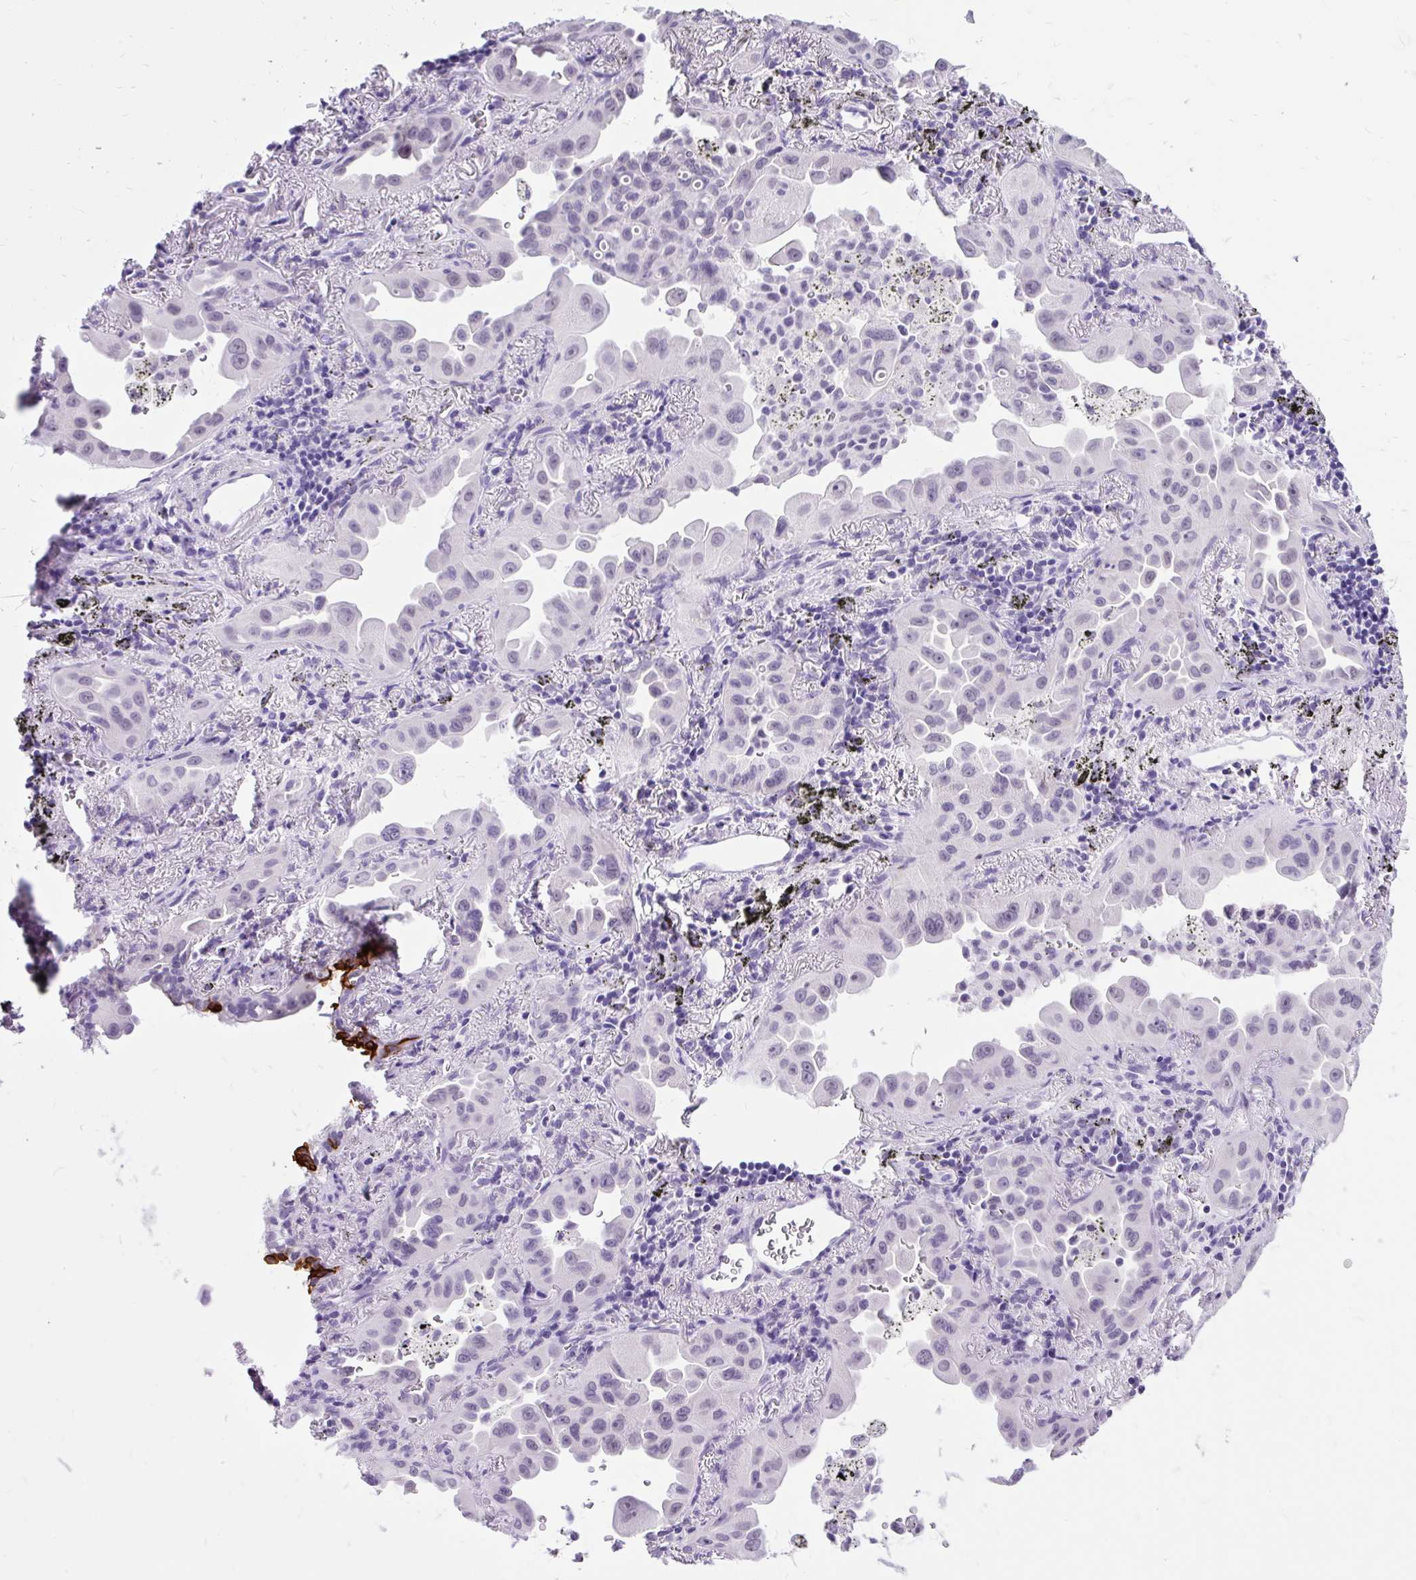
{"staining": {"intensity": "negative", "quantity": "none", "location": "none"}, "tissue": "lung cancer", "cell_type": "Tumor cells", "image_type": "cancer", "snomed": [{"axis": "morphology", "description": "Adenocarcinoma, NOS"}, {"axis": "topography", "description": "Lung"}], "caption": "This is an IHC histopathology image of lung cancer. There is no positivity in tumor cells.", "gene": "SCGB1A1", "patient": {"sex": "male", "age": 68}}